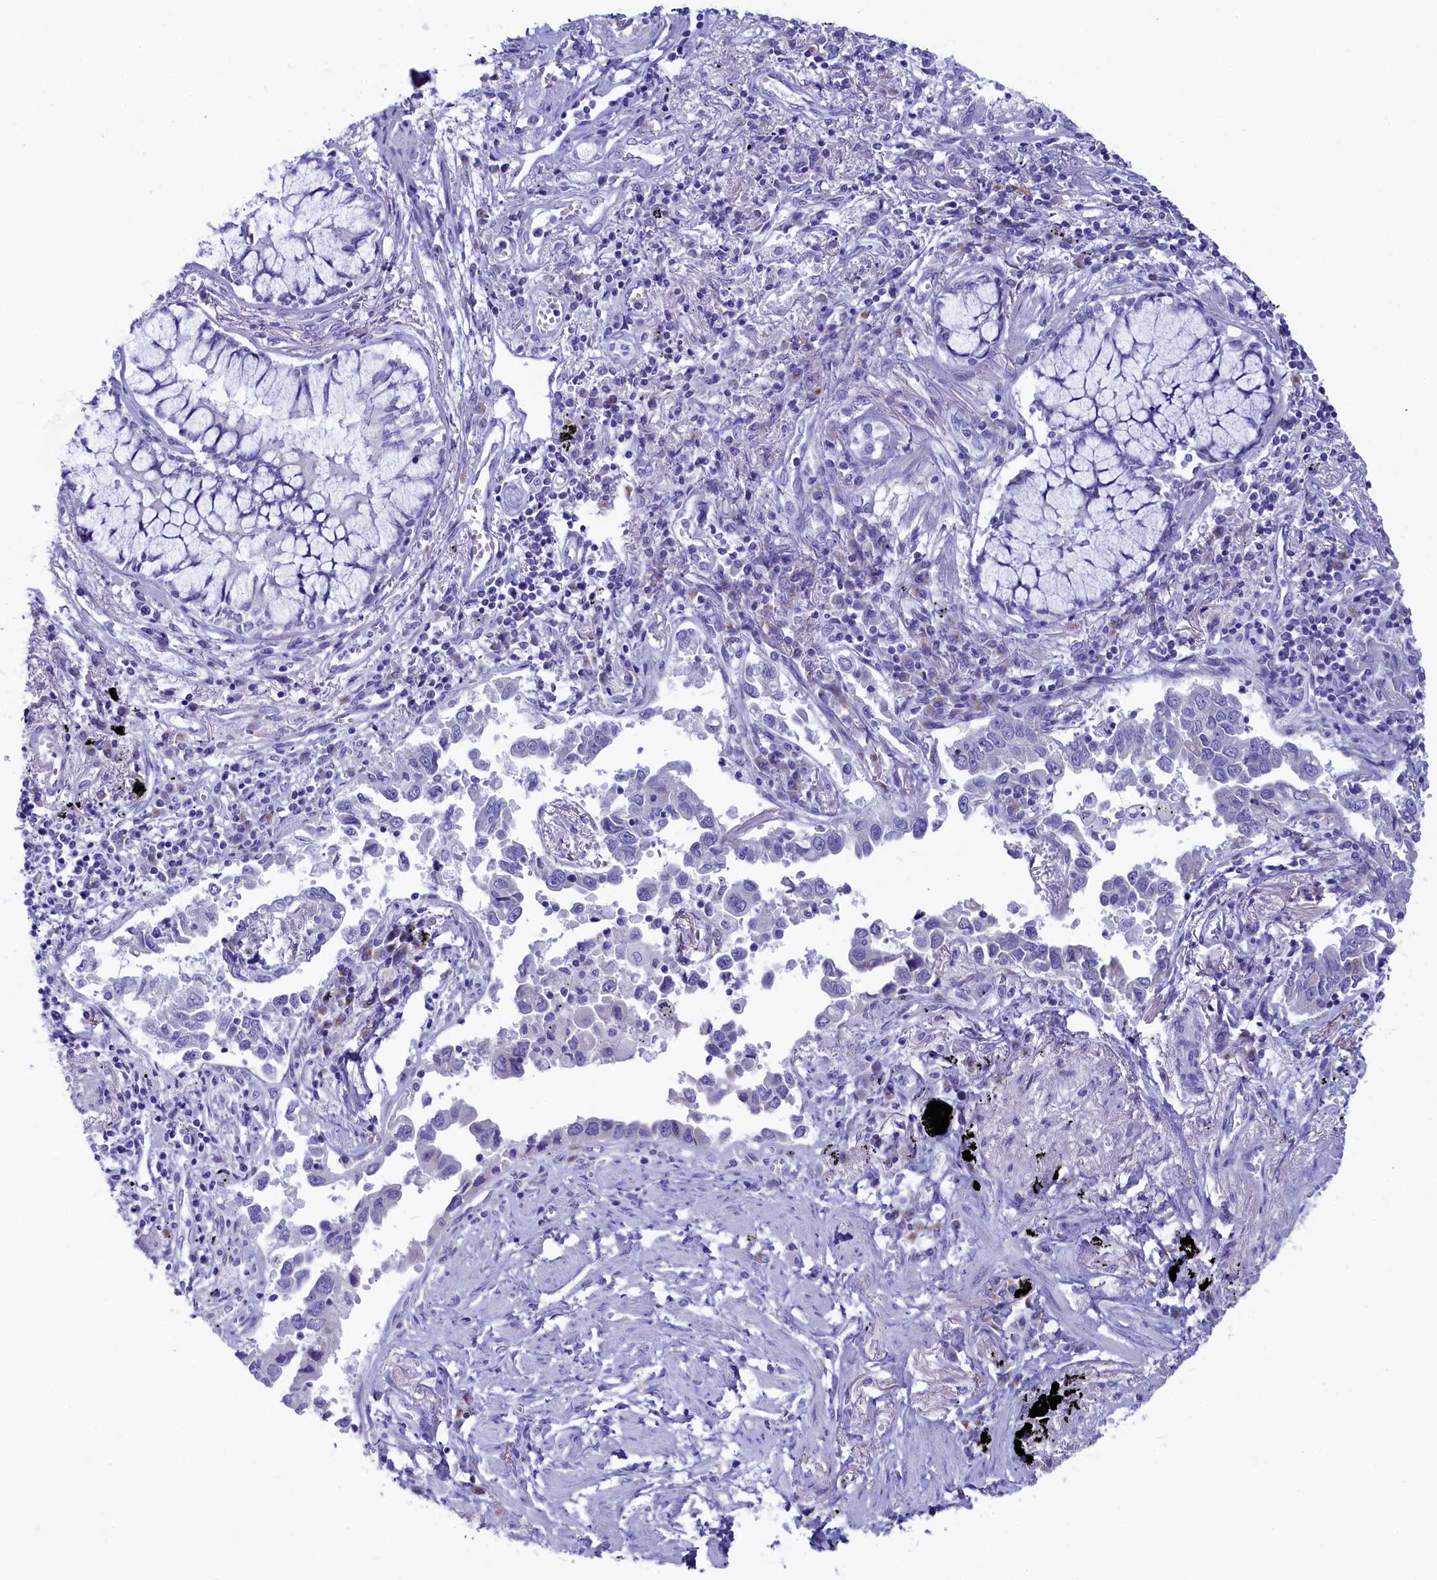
{"staining": {"intensity": "negative", "quantity": "none", "location": "none"}, "tissue": "lung cancer", "cell_type": "Tumor cells", "image_type": "cancer", "snomed": [{"axis": "morphology", "description": "Adenocarcinoma, NOS"}, {"axis": "topography", "description": "Lung"}], "caption": "Immunohistochemical staining of adenocarcinoma (lung) reveals no significant staining in tumor cells. (DAB immunohistochemistry visualized using brightfield microscopy, high magnification).", "gene": "SKA3", "patient": {"sex": "male", "age": 67}}